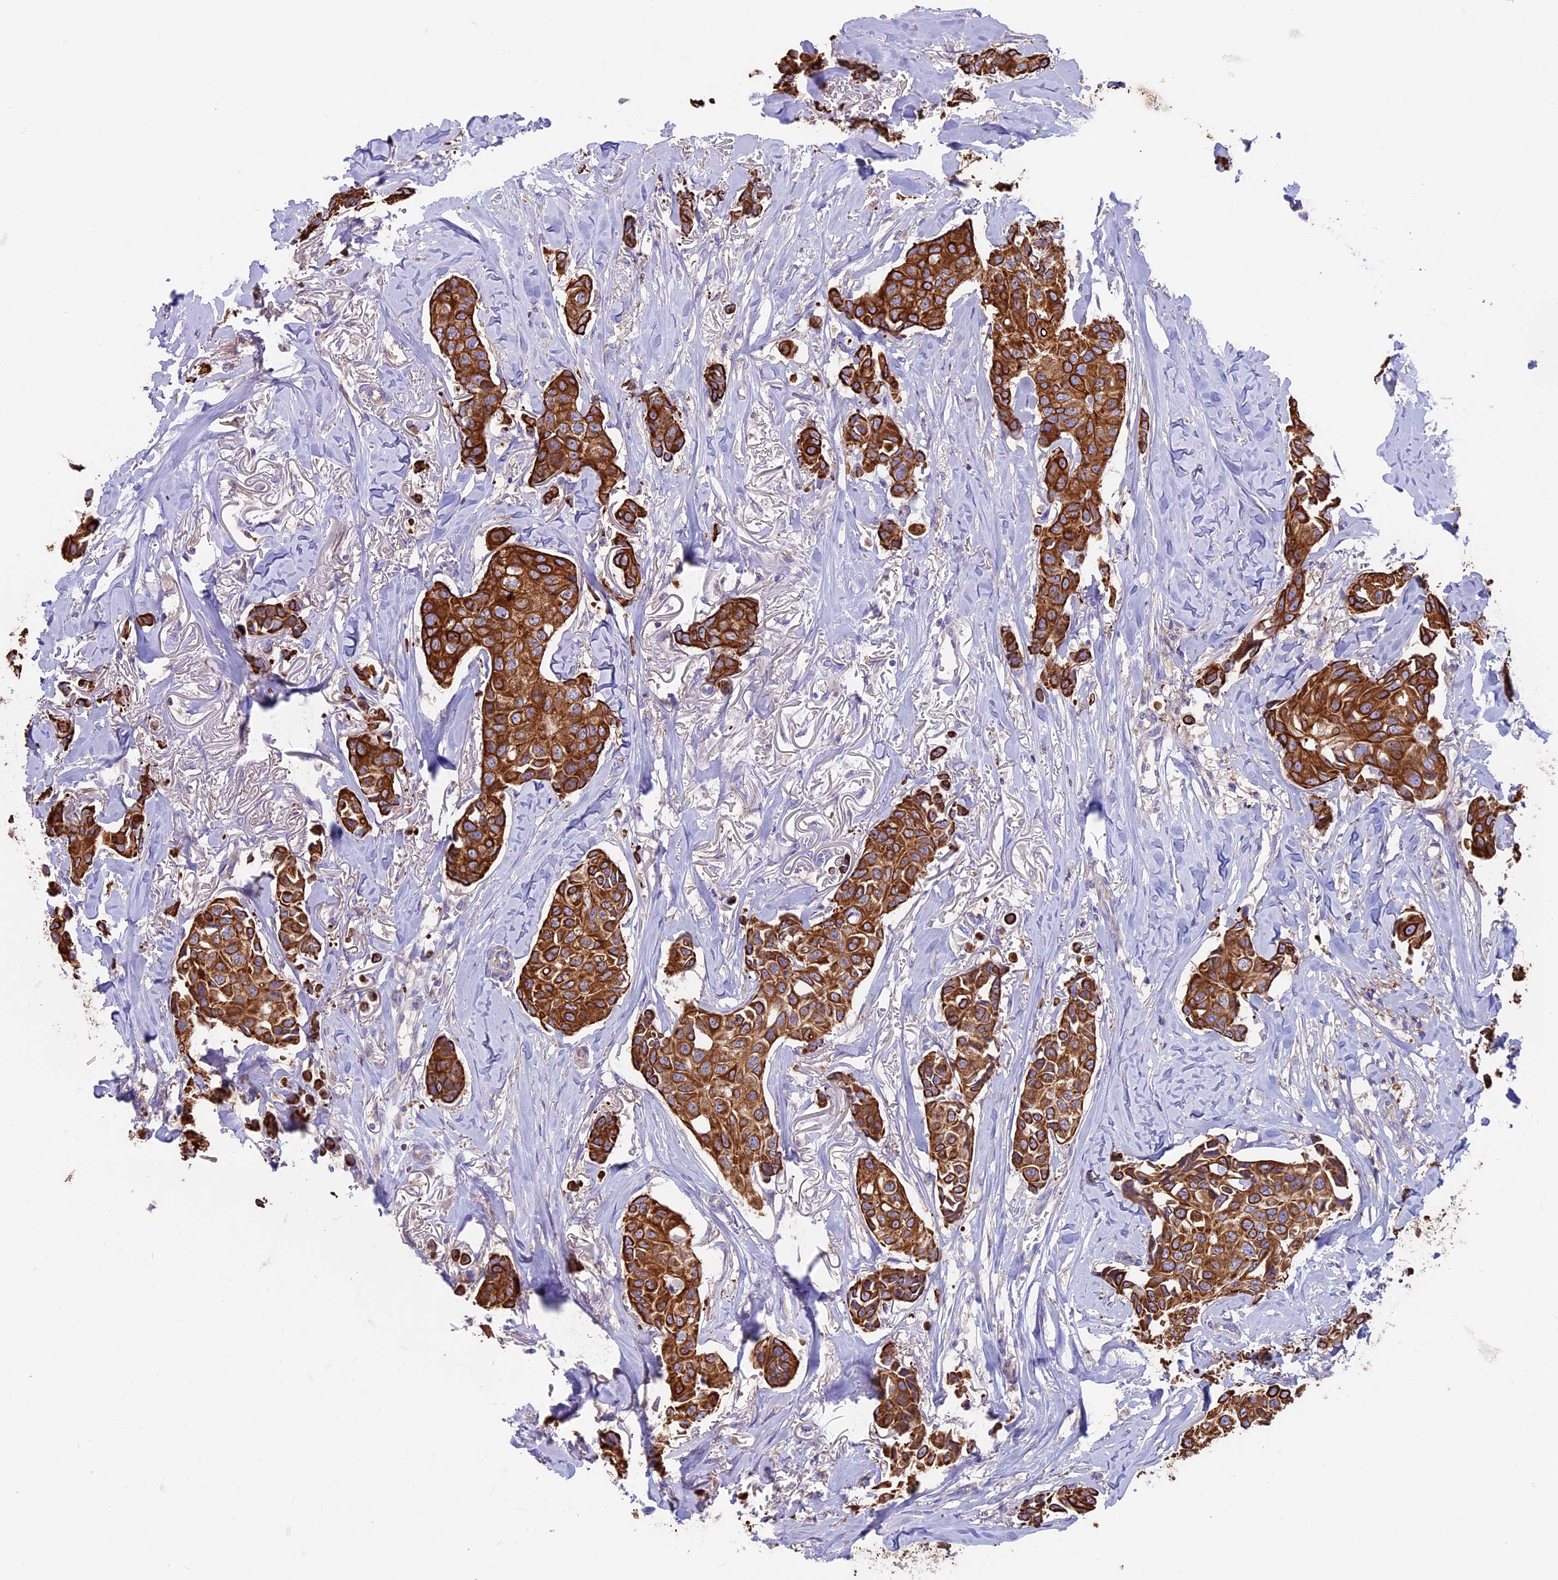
{"staining": {"intensity": "strong", "quantity": ">75%", "location": "cytoplasmic/membranous"}, "tissue": "breast cancer", "cell_type": "Tumor cells", "image_type": "cancer", "snomed": [{"axis": "morphology", "description": "Duct carcinoma"}, {"axis": "topography", "description": "Breast"}], "caption": "Immunohistochemistry (DAB) staining of human breast cancer exhibits strong cytoplasmic/membranous protein staining in approximately >75% of tumor cells. The staining was performed using DAB, with brown indicating positive protein expression. Nuclei are stained blue with hematoxylin.", "gene": "CDAN1", "patient": {"sex": "female", "age": 80}}